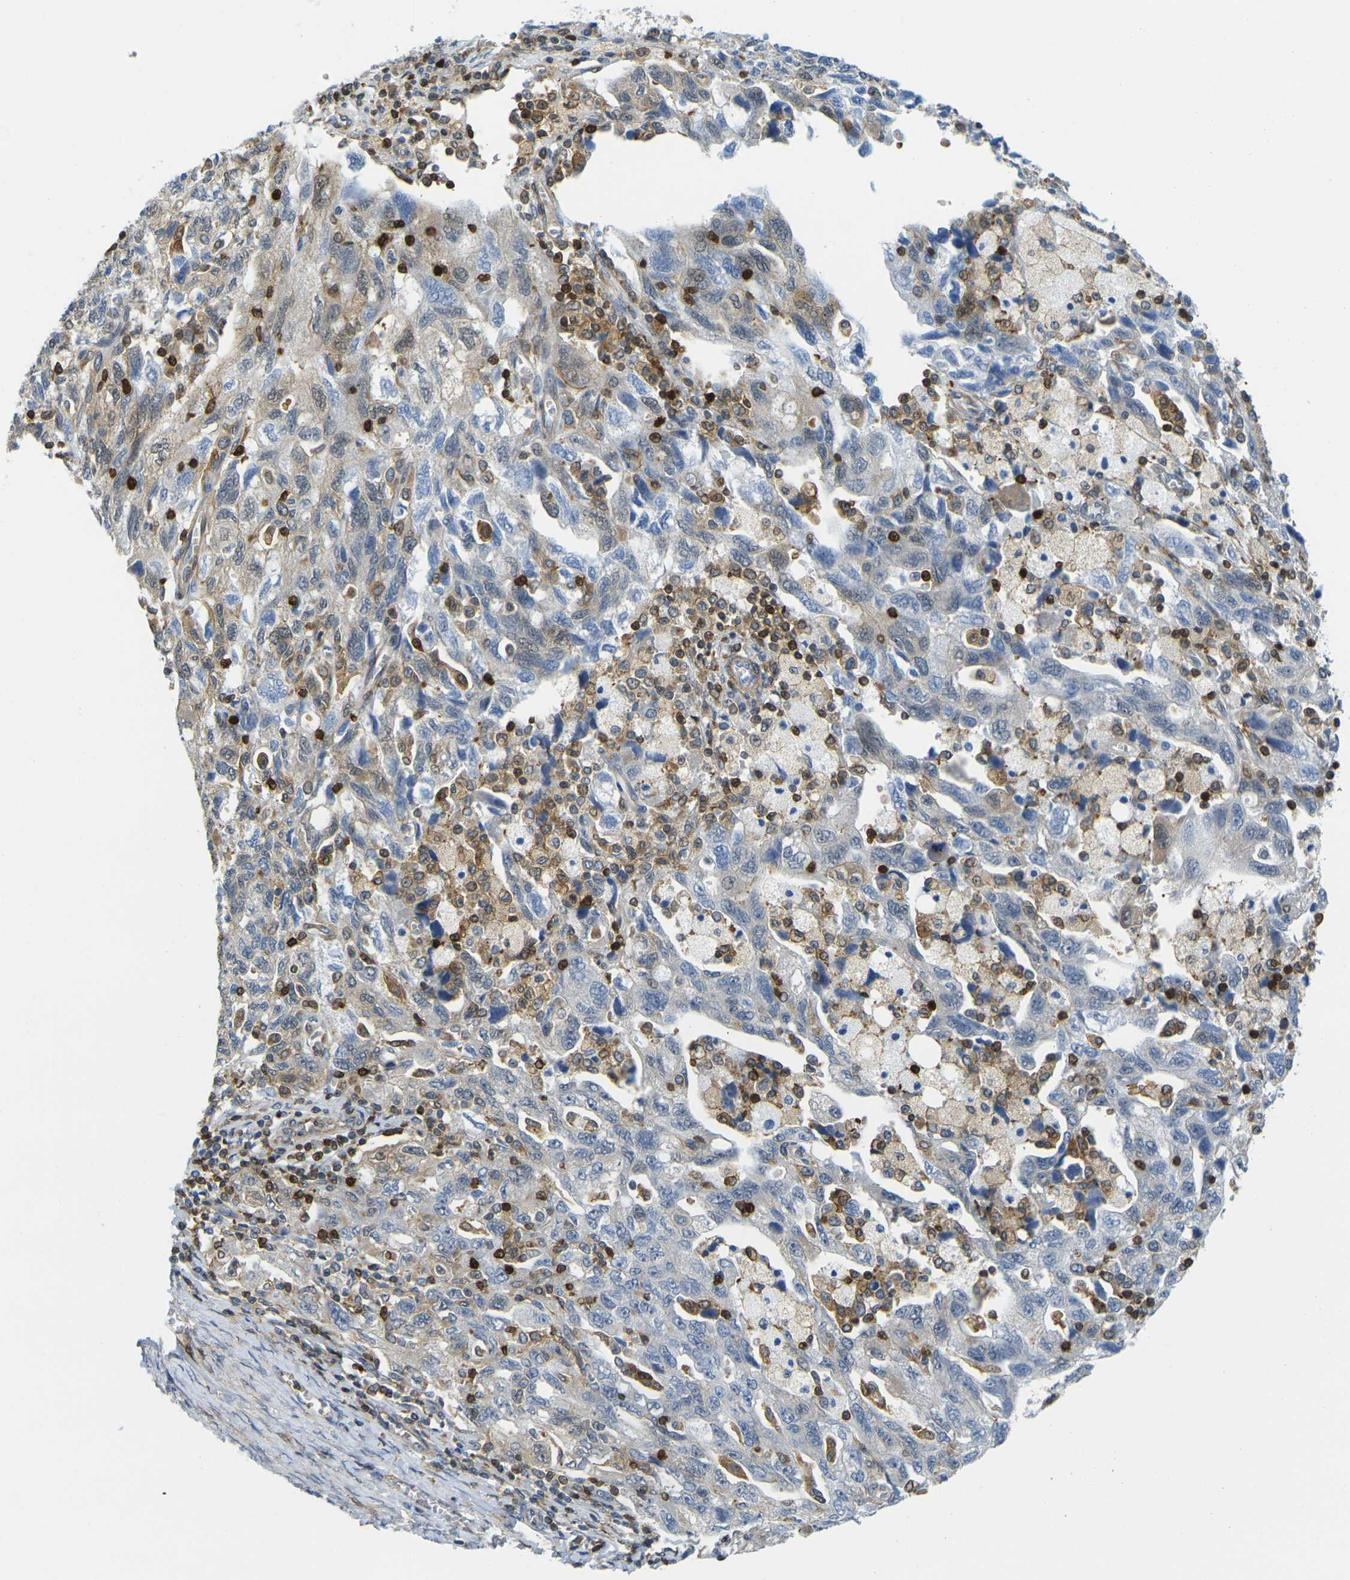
{"staining": {"intensity": "weak", "quantity": "25%-75%", "location": "cytoplasmic/membranous,nuclear"}, "tissue": "ovarian cancer", "cell_type": "Tumor cells", "image_type": "cancer", "snomed": [{"axis": "morphology", "description": "Carcinoma, NOS"}, {"axis": "morphology", "description": "Cystadenocarcinoma, serous, NOS"}, {"axis": "topography", "description": "Ovary"}], "caption": "This image demonstrates ovarian cancer (serous cystadenocarcinoma) stained with IHC to label a protein in brown. The cytoplasmic/membranous and nuclear of tumor cells show weak positivity for the protein. Nuclei are counter-stained blue.", "gene": "LASP1", "patient": {"sex": "female", "age": 69}}